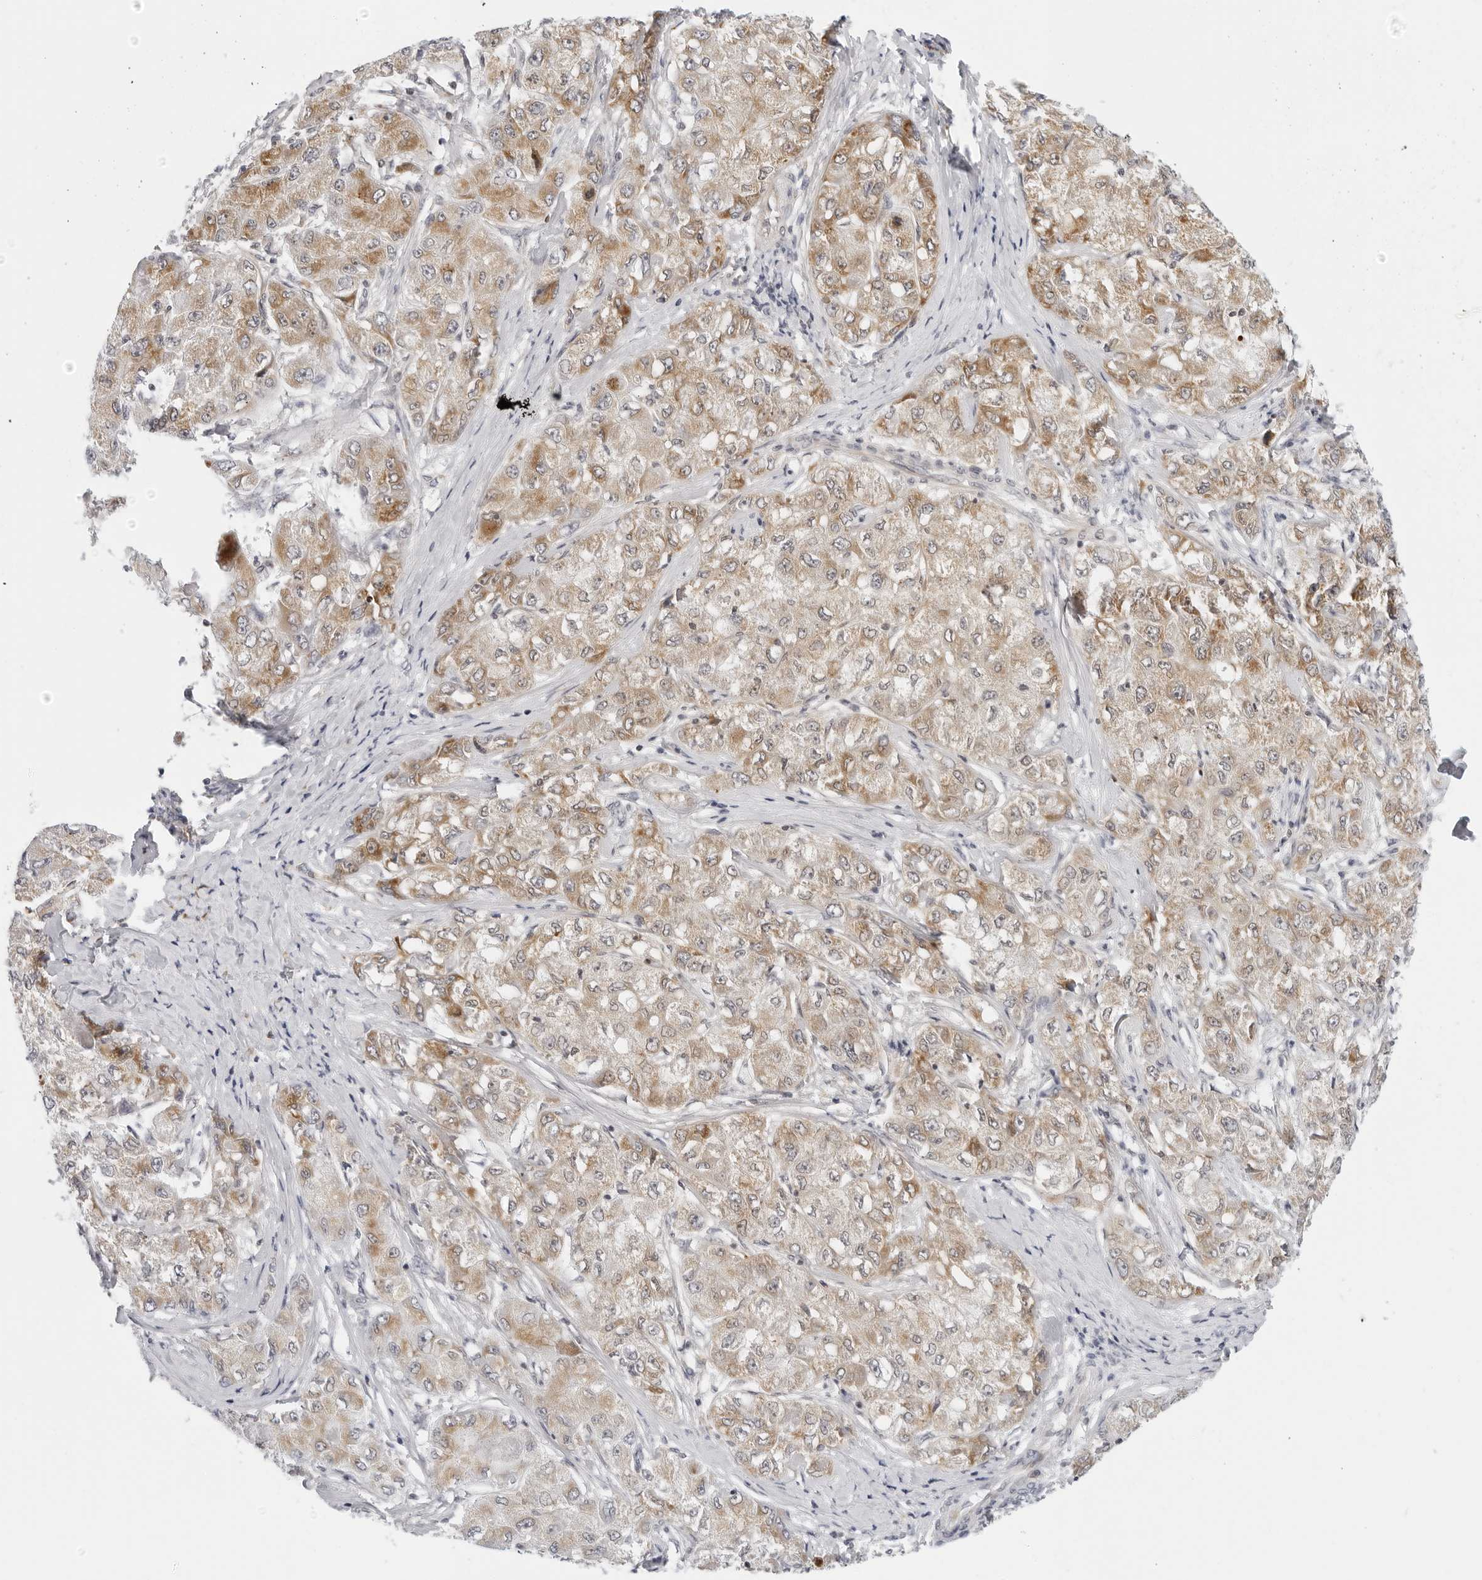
{"staining": {"intensity": "moderate", "quantity": ">75%", "location": "cytoplasmic/membranous"}, "tissue": "liver cancer", "cell_type": "Tumor cells", "image_type": "cancer", "snomed": [{"axis": "morphology", "description": "Carcinoma, Hepatocellular, NOS"}, {"axis": "topography", "description": "Liver"}], "caption": "Protein expression analysis of human liver cancer (hepatocellular carcinoma) reveals moderate cytoplasmic/membranous expression in approximately >75% of tumor cells. Nuclei are stained in blue.", "gene": "CIART", "patient": {"sex": "male", "age": 80}}